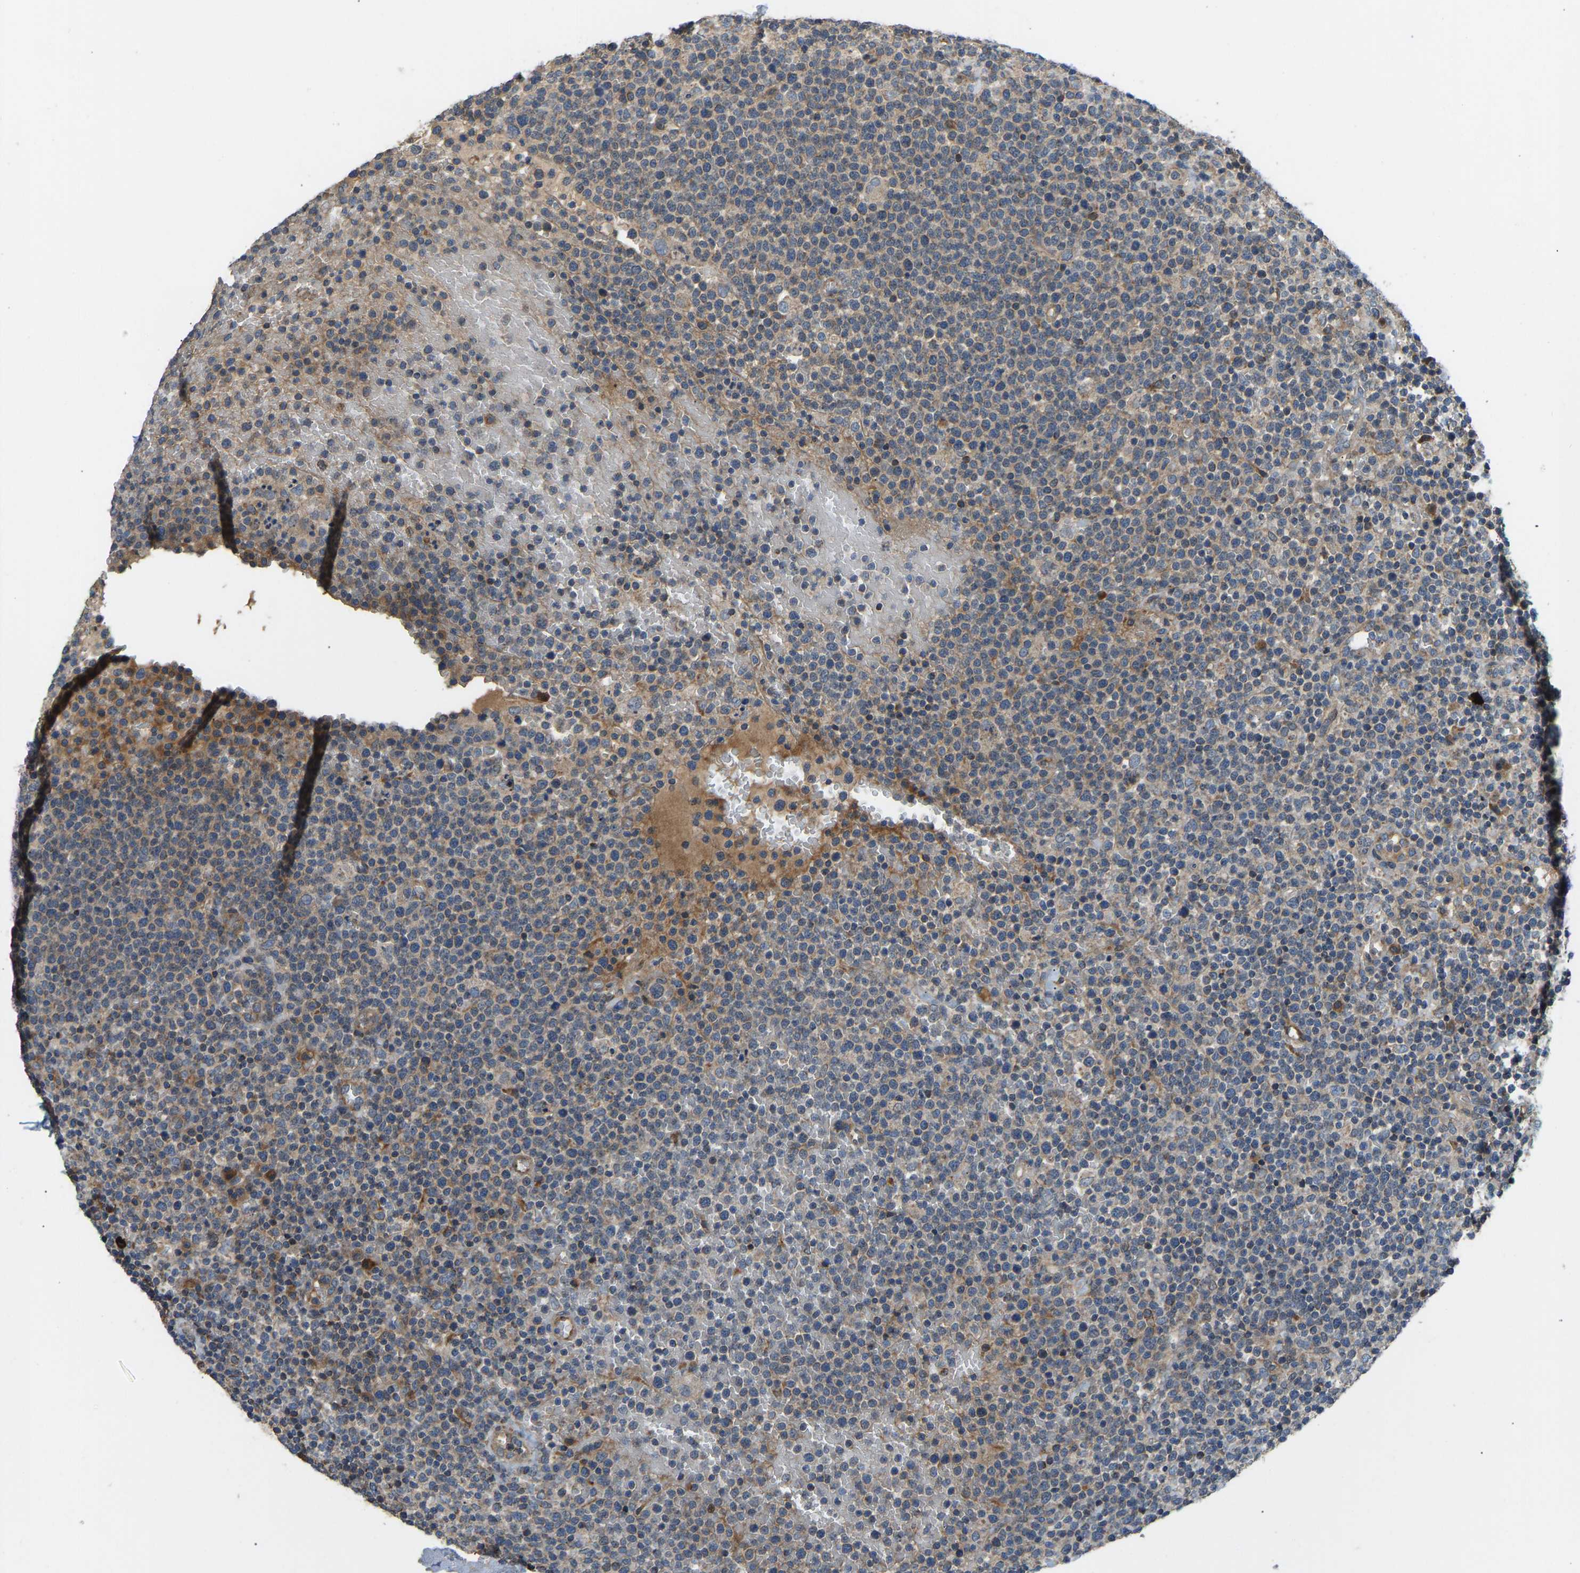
{"staining": {"intensity": "weak", "quantity": "25%-75%", "location": "cytoplasmic/membranous"}, "tissue": "lymphoma", "cell_type": "Tumor cells", "image_type": "cancer", "snomed": [{"axis": "morphology", "description": "Malignant lymphoma, non-Hodgkin's type, High grade"}, {"axis": "topography", "description": "Lymph node"}], "caption": "This micrograph reveals IHC staining of malignant lymphoma, non-Hodgkin's type (high-grade), with low weak cytoplasmic/membranous expression in approximately 25%-75% of tumor cells.", "gene": "RBP1", "patient": {"sex": "male", "age": 61}}